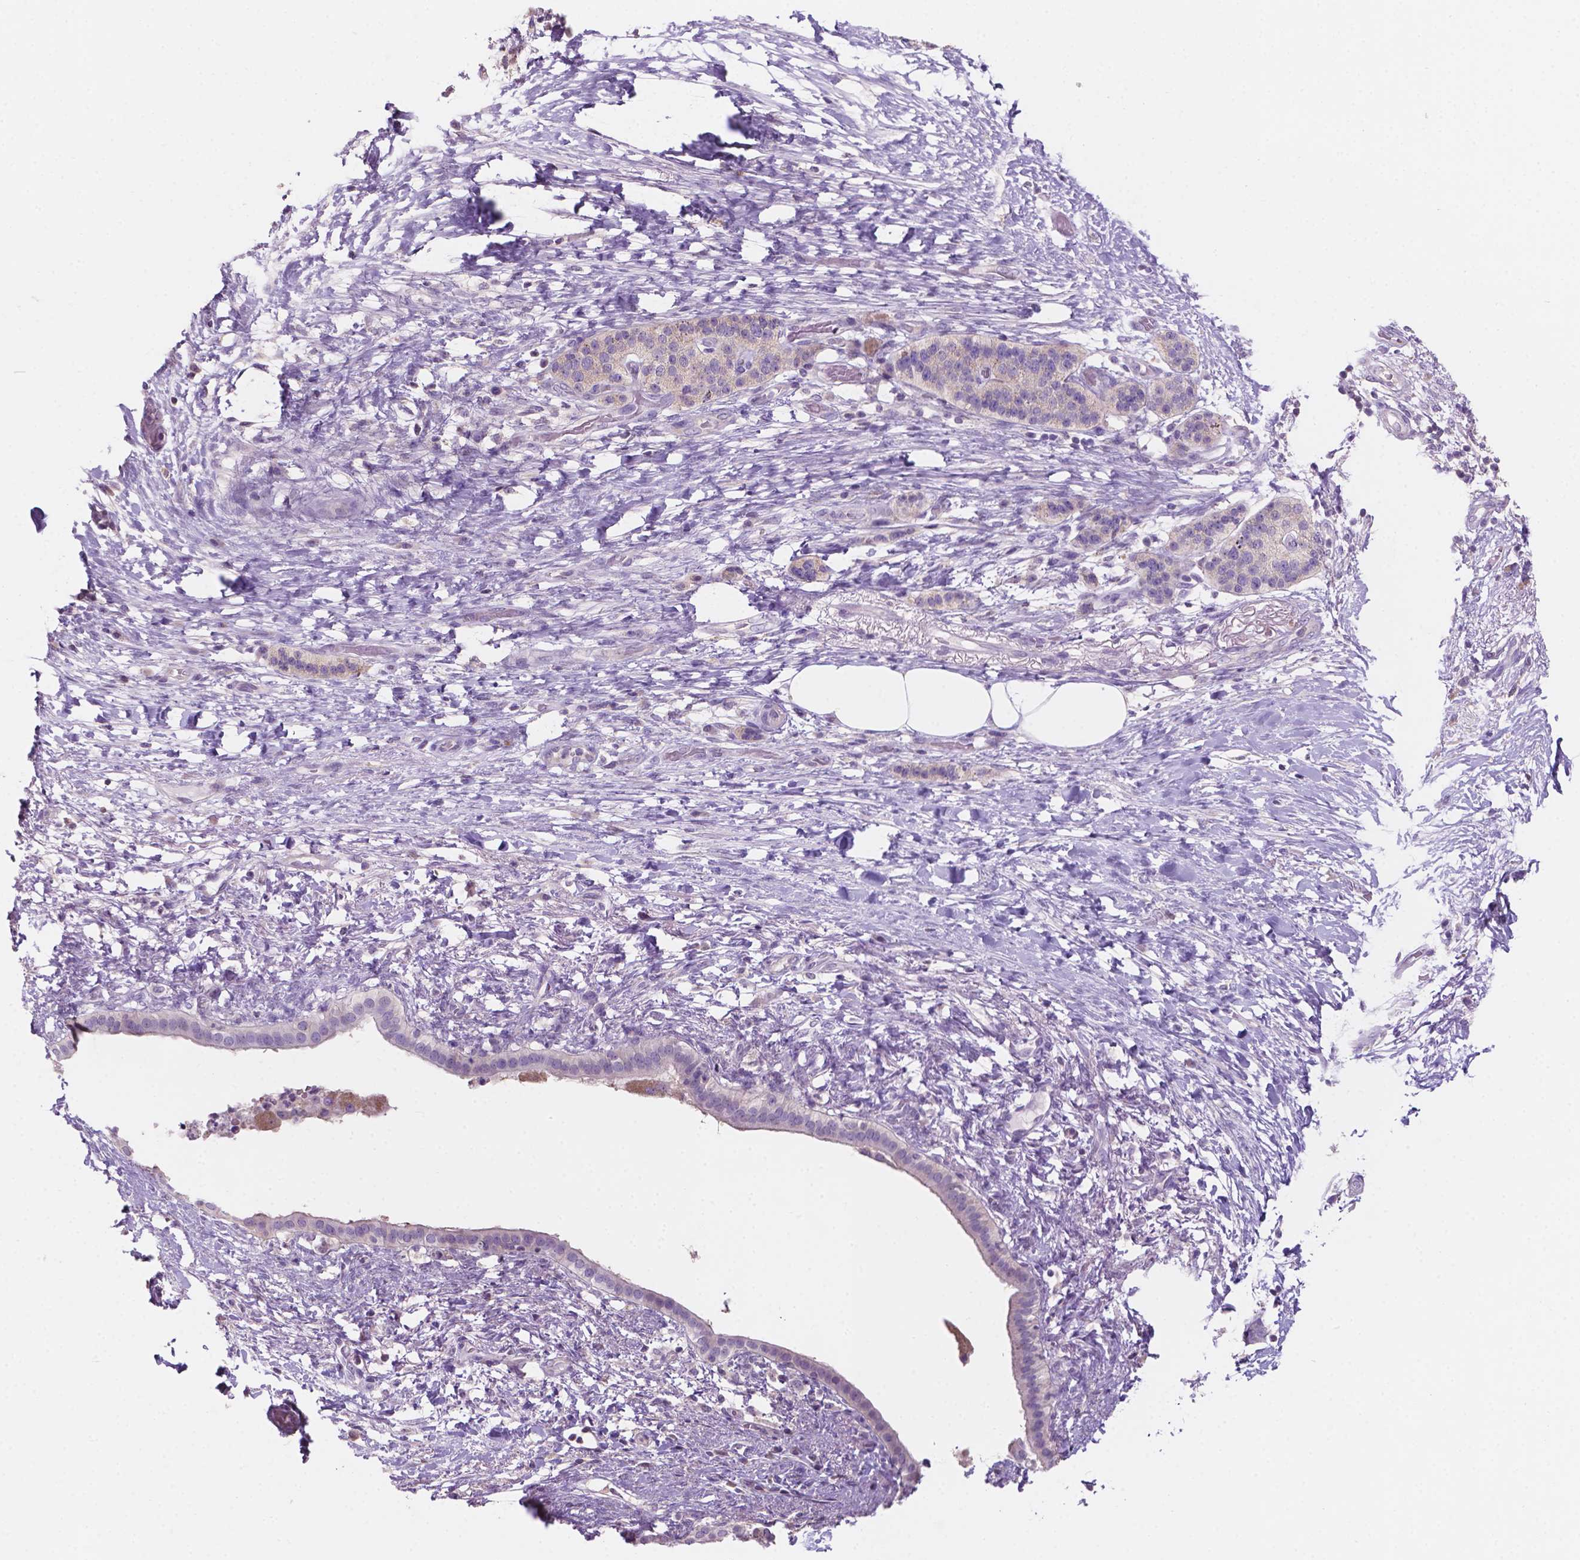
{"staining": {"intensity": "negative", "quantity": "none", "location": "none"}, "tissue": "pancreatic cancer", "cell_type": "Tumor cells", "image_type": "cancer", "snomed": [{"axis": "morphology", "description": "Adenocarcinoma, NOS"}, {"axis": "topography", "description": "Pancreas"}], "caption": "An IHC photomicrograph of pancreatic cancer is shown. There is no staining in tumor cells of pancreatic cancer.", "gene": "SBSN", "patient": {"sex": "female", "age": 72}}